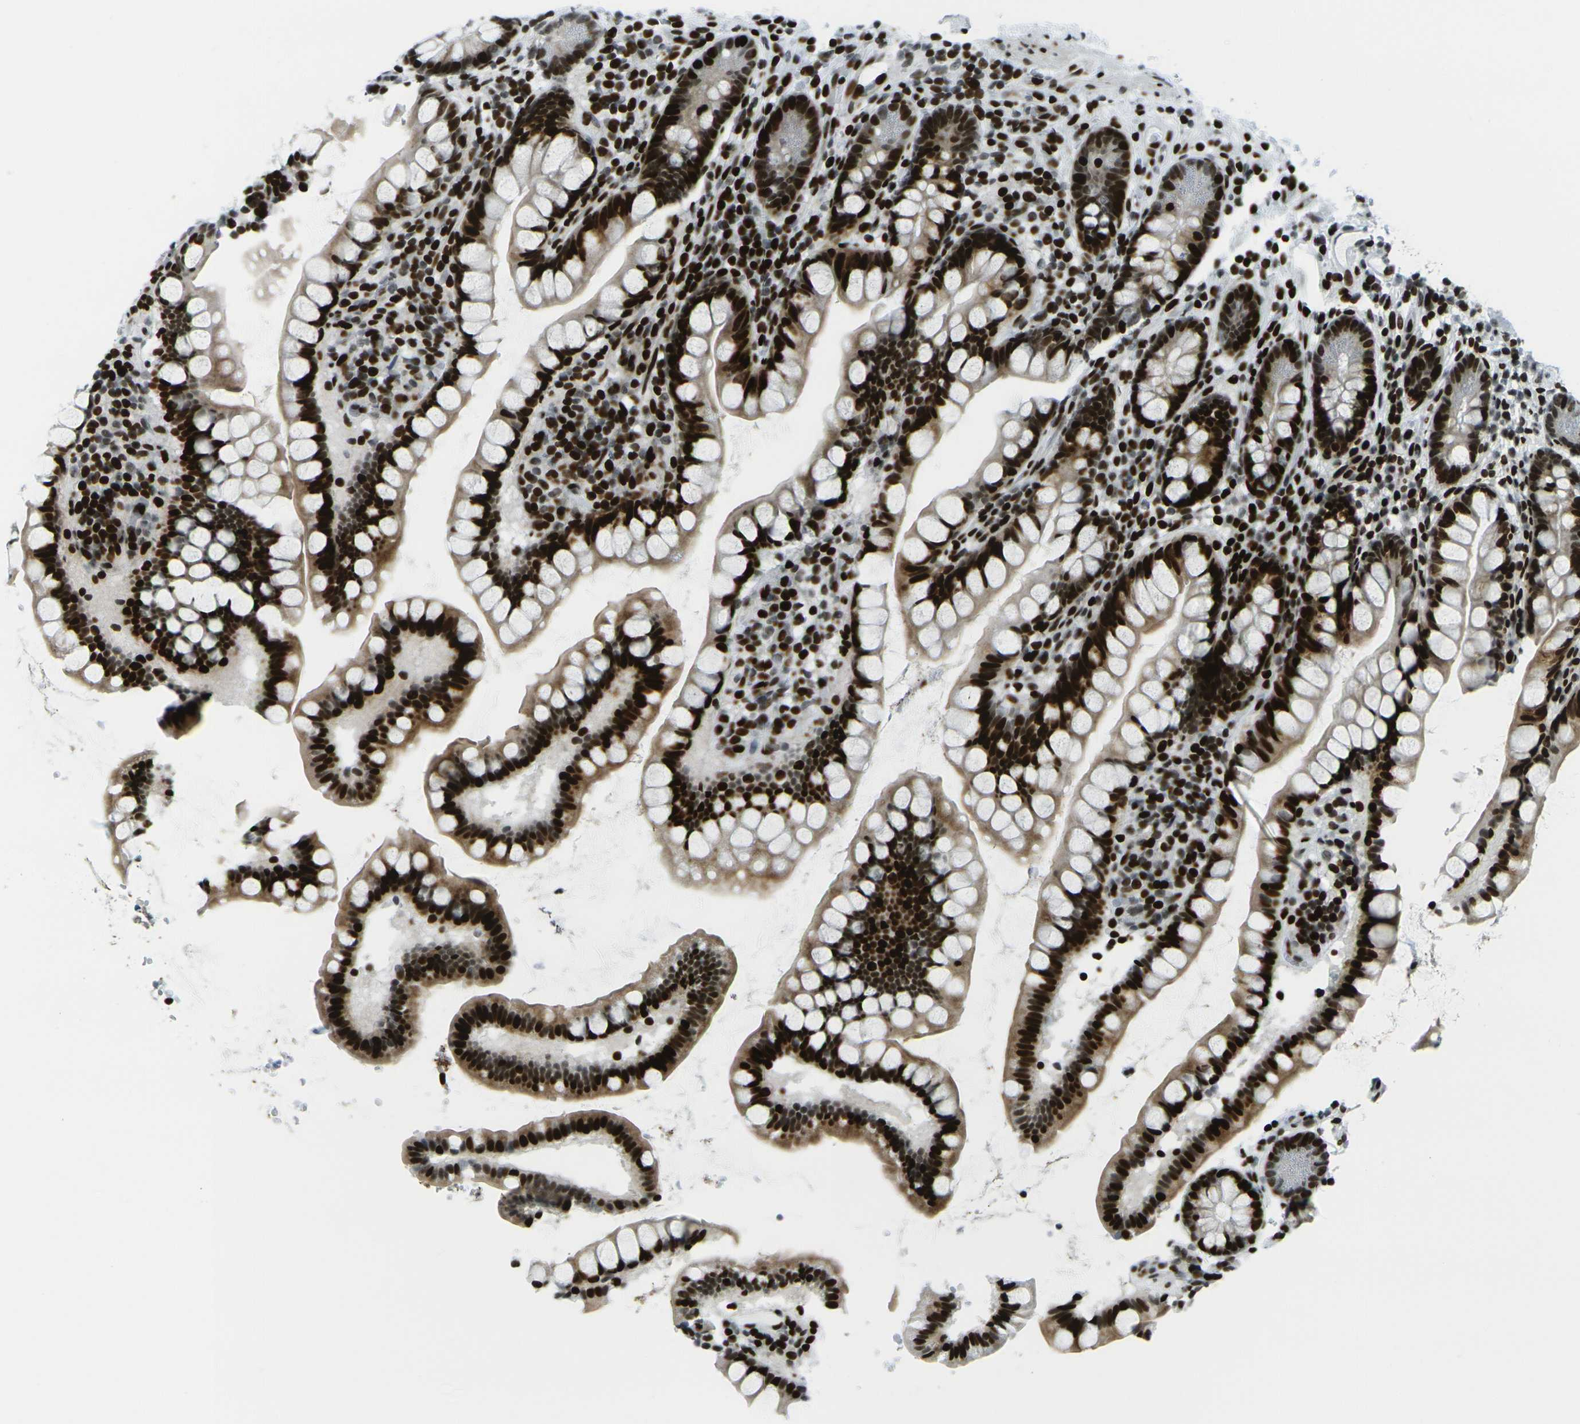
{"staining": {"intensity": "strong", "quantity": ">75%", "location": "cytoplasmic/membranous,nuclear"}, "tissue": "small intestine", "cell_type": "Glandular cells", "image_type": "normal", "snomed": [{"axis": "morphology", "description": "Normal tissue, NOS"}, {"axis": "topography", "description": "Small intestine"}], "caption": "Brown immunohistochemical staining in normal small intestine exhibits strong cytoplasmic/membranous,nuclear staining in approximately >75% of glandular cells.", "gene": "H3", "patient": {"sex": "female", "age": 84}}